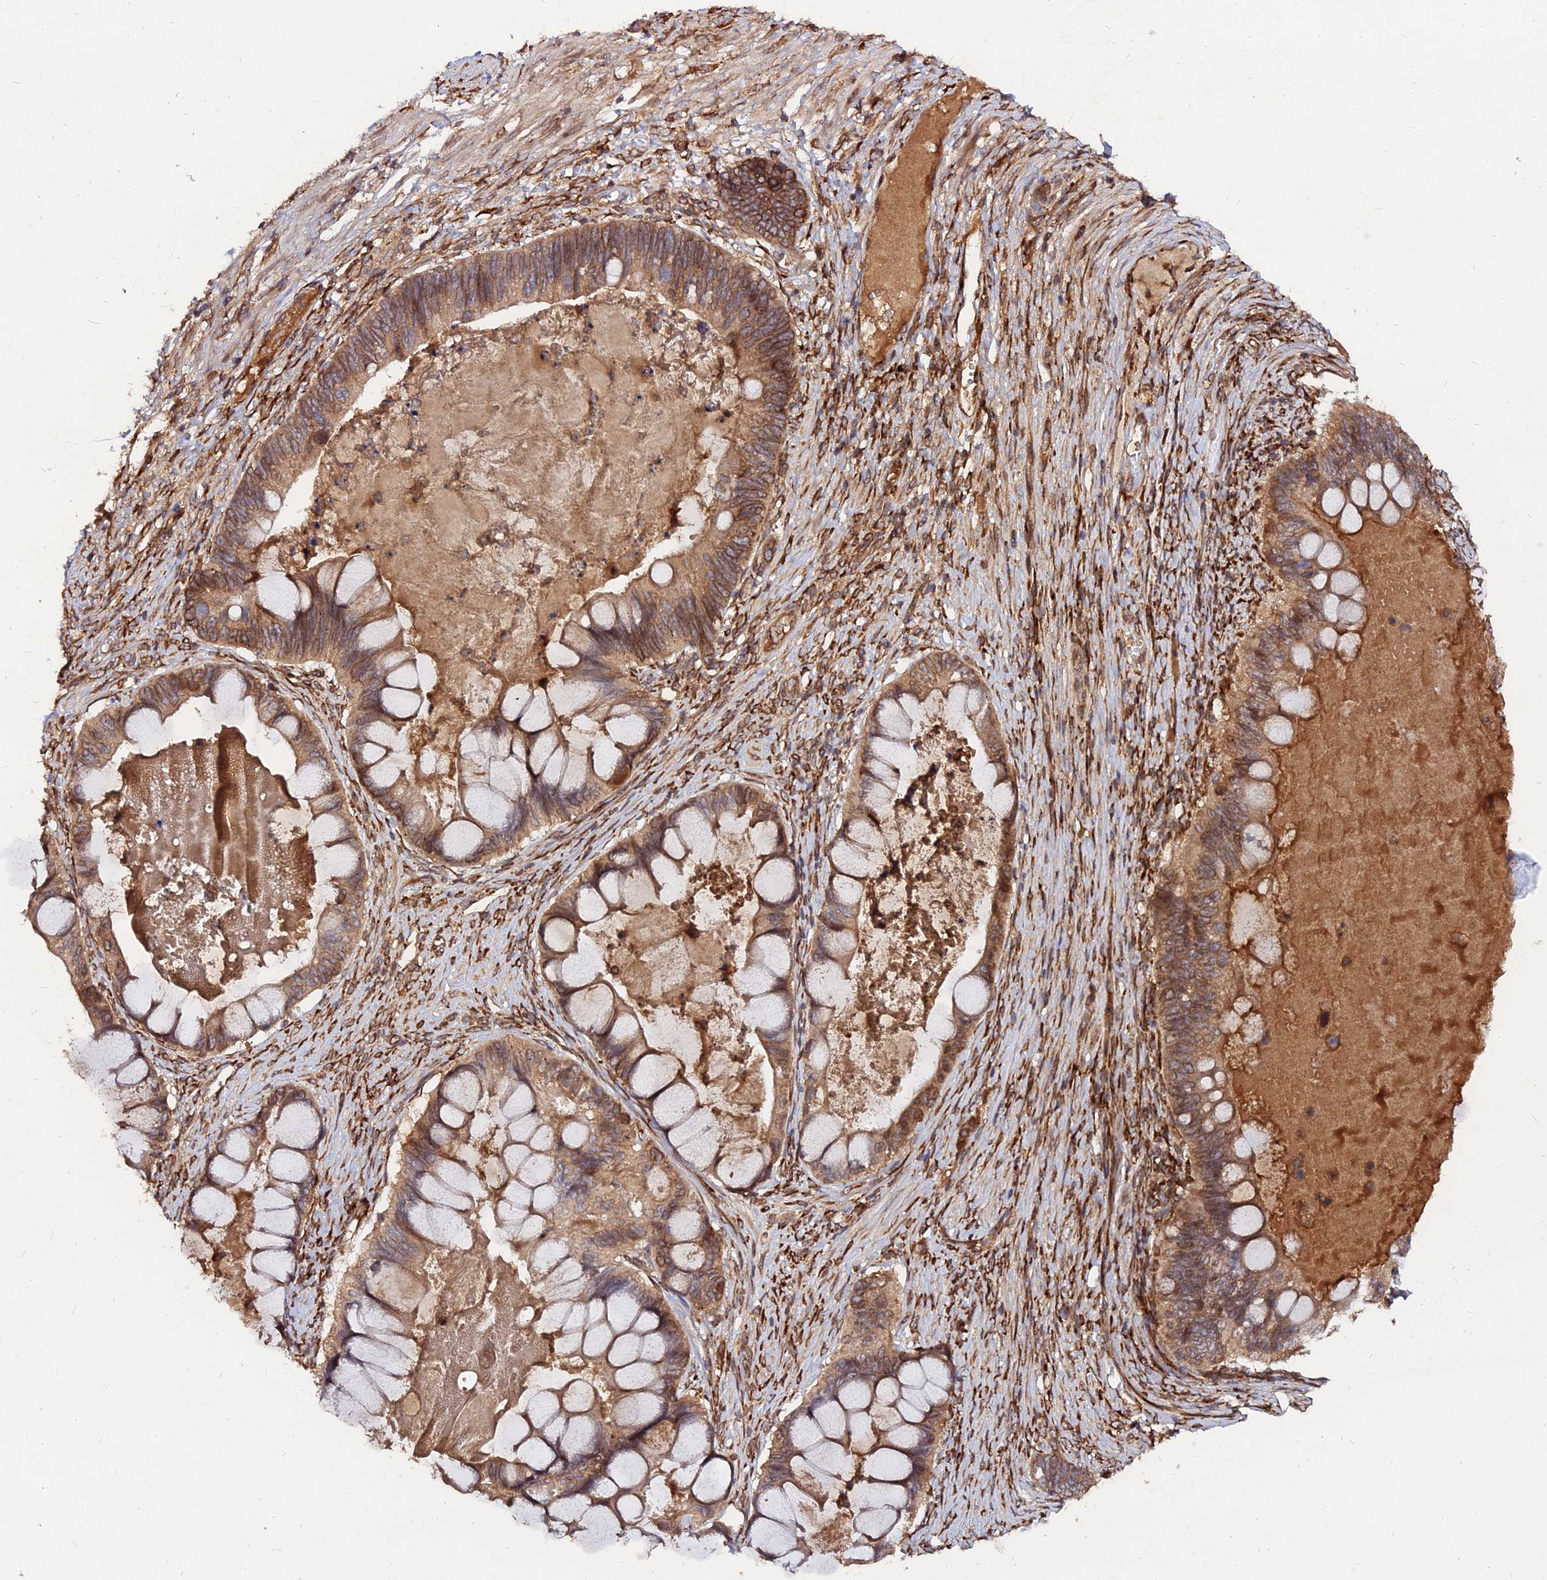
{"staining": {"intensity": "moderate", "quantity": ">75%", "location": "cytoplasmic/membranous"}, "tissue": "ovarian cancer", "cell_type": "Tumor cells", "image_type": "cancer", "snomed": [{"axis": "morphology", "description": "Cystadenocarcinoma, mucinous, NOS"}, {"axis": "topography", "description": "Ovary"}], "caption": "Immunohistochemistry (IHC) of mucinous cystadenocarcinoma (ovarian) reveals medium levels of moderate cytoplasmic/membranous positivity in about >75% of tumor cells.", "gene": "PDE4D", "patient": {"sex": "female", "age": 61}}